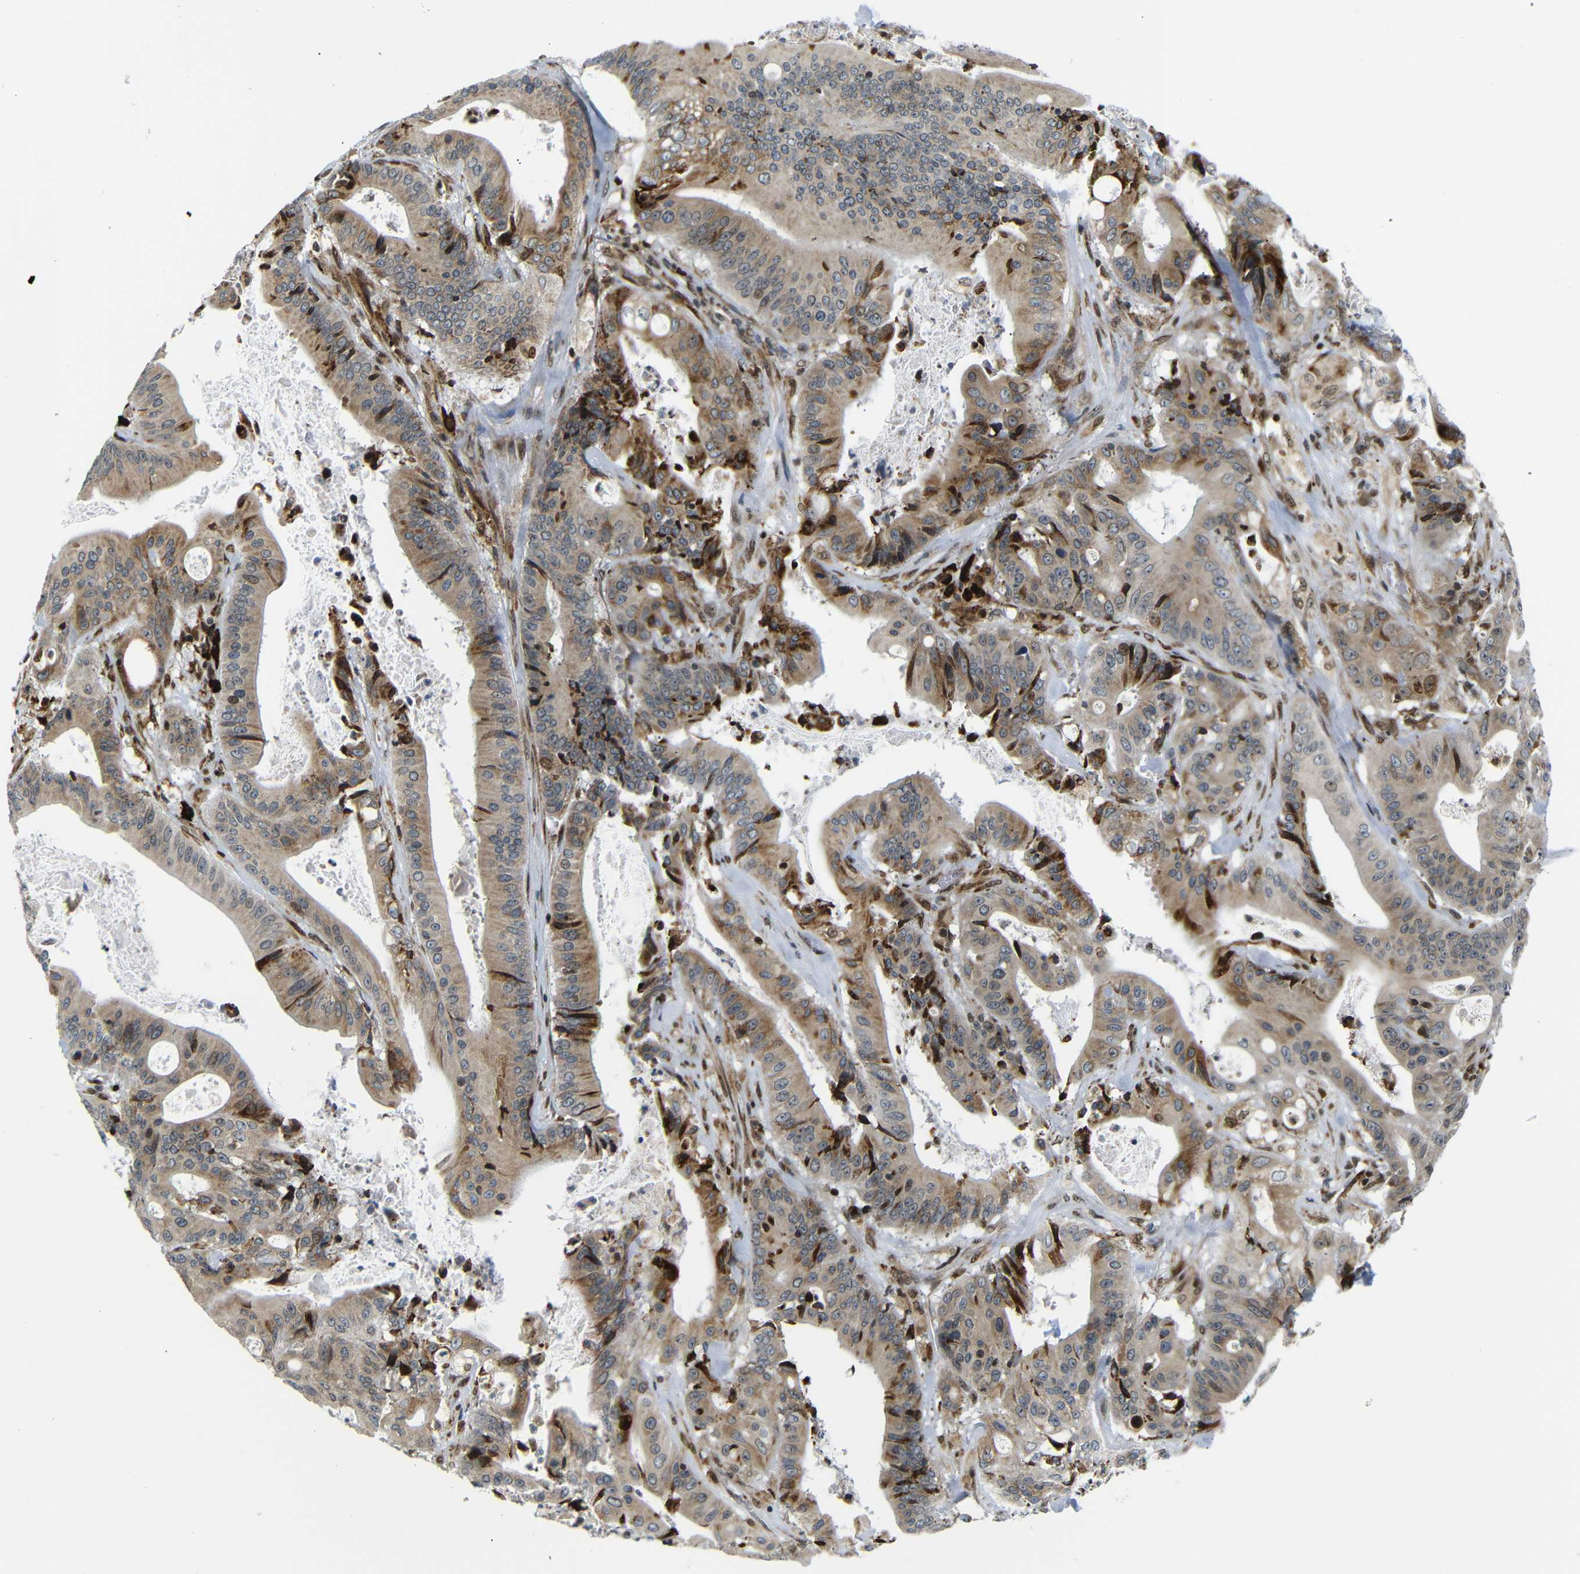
{"staining": {"intensity": "moderate", "quantity": ">75%", "location": "cytoplasmic/membranous"}, "tissue": "pancreatic cancer", "cell_type": "Tumor cells", "image_type": "cancer", "snomed": [{"axis": "morphology", "description": "Normal tissue, NOS"}, {"axis": "topography", "description": "Lymph node"}], "caption": "The micrograph shows staining of pancreatic cancer, revealing moderate cytoplasmic/membranous protein staining (brown color) within tumor cells. Nuclei are stained in blue.", "gene": "SPCS2", "patient": {"sex": "male", "age": 62}}